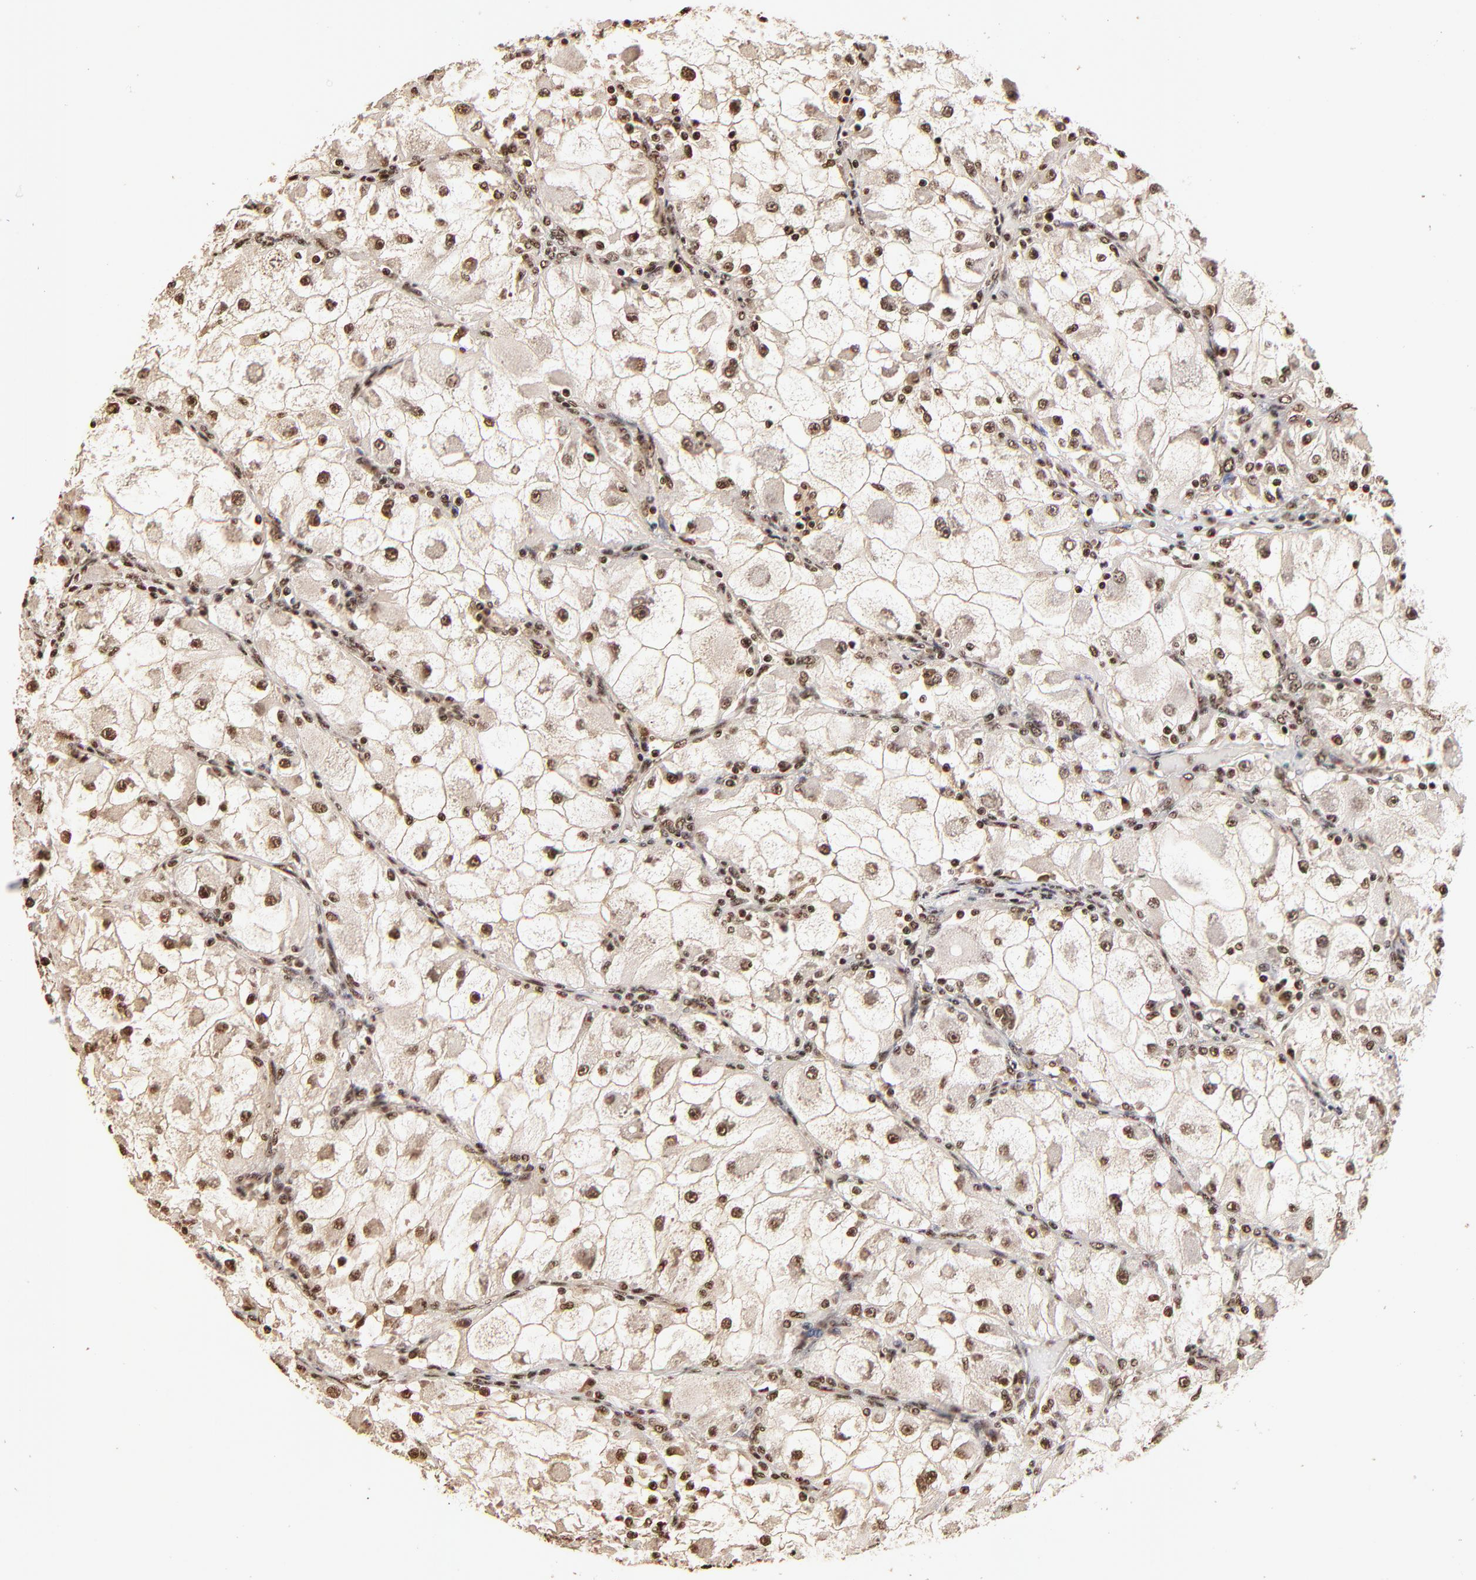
{"staining": {"intensity": "moderate", "quantity": ">75%", "location": "cytoplasmic/membranous,nuclear"}, "tissue": "renal cancer", "cell_type": "Tumor cells", "image_type": "cancer", "snomed": [{"axis": "morphology", "description": "Adenocarcinoma, NOS"}, {"axis": "topography", "description": "Kidney"}], "caption": "Immunohistochemistry (IHC) staining of renal cancer, which exhibits medium levels of moderate cytoplasmic/membranous and nuclear positivity in approximately >75% of tumor cells indicating moderate cytoplasmic/membranous and nuclear protein expression. The staining was performed using DAB (brown) for protein detection and nuclei were counterstained in hematoxylin (blue).", "gene": "MED12", "patient": {"sex": "female", "age": 73}}